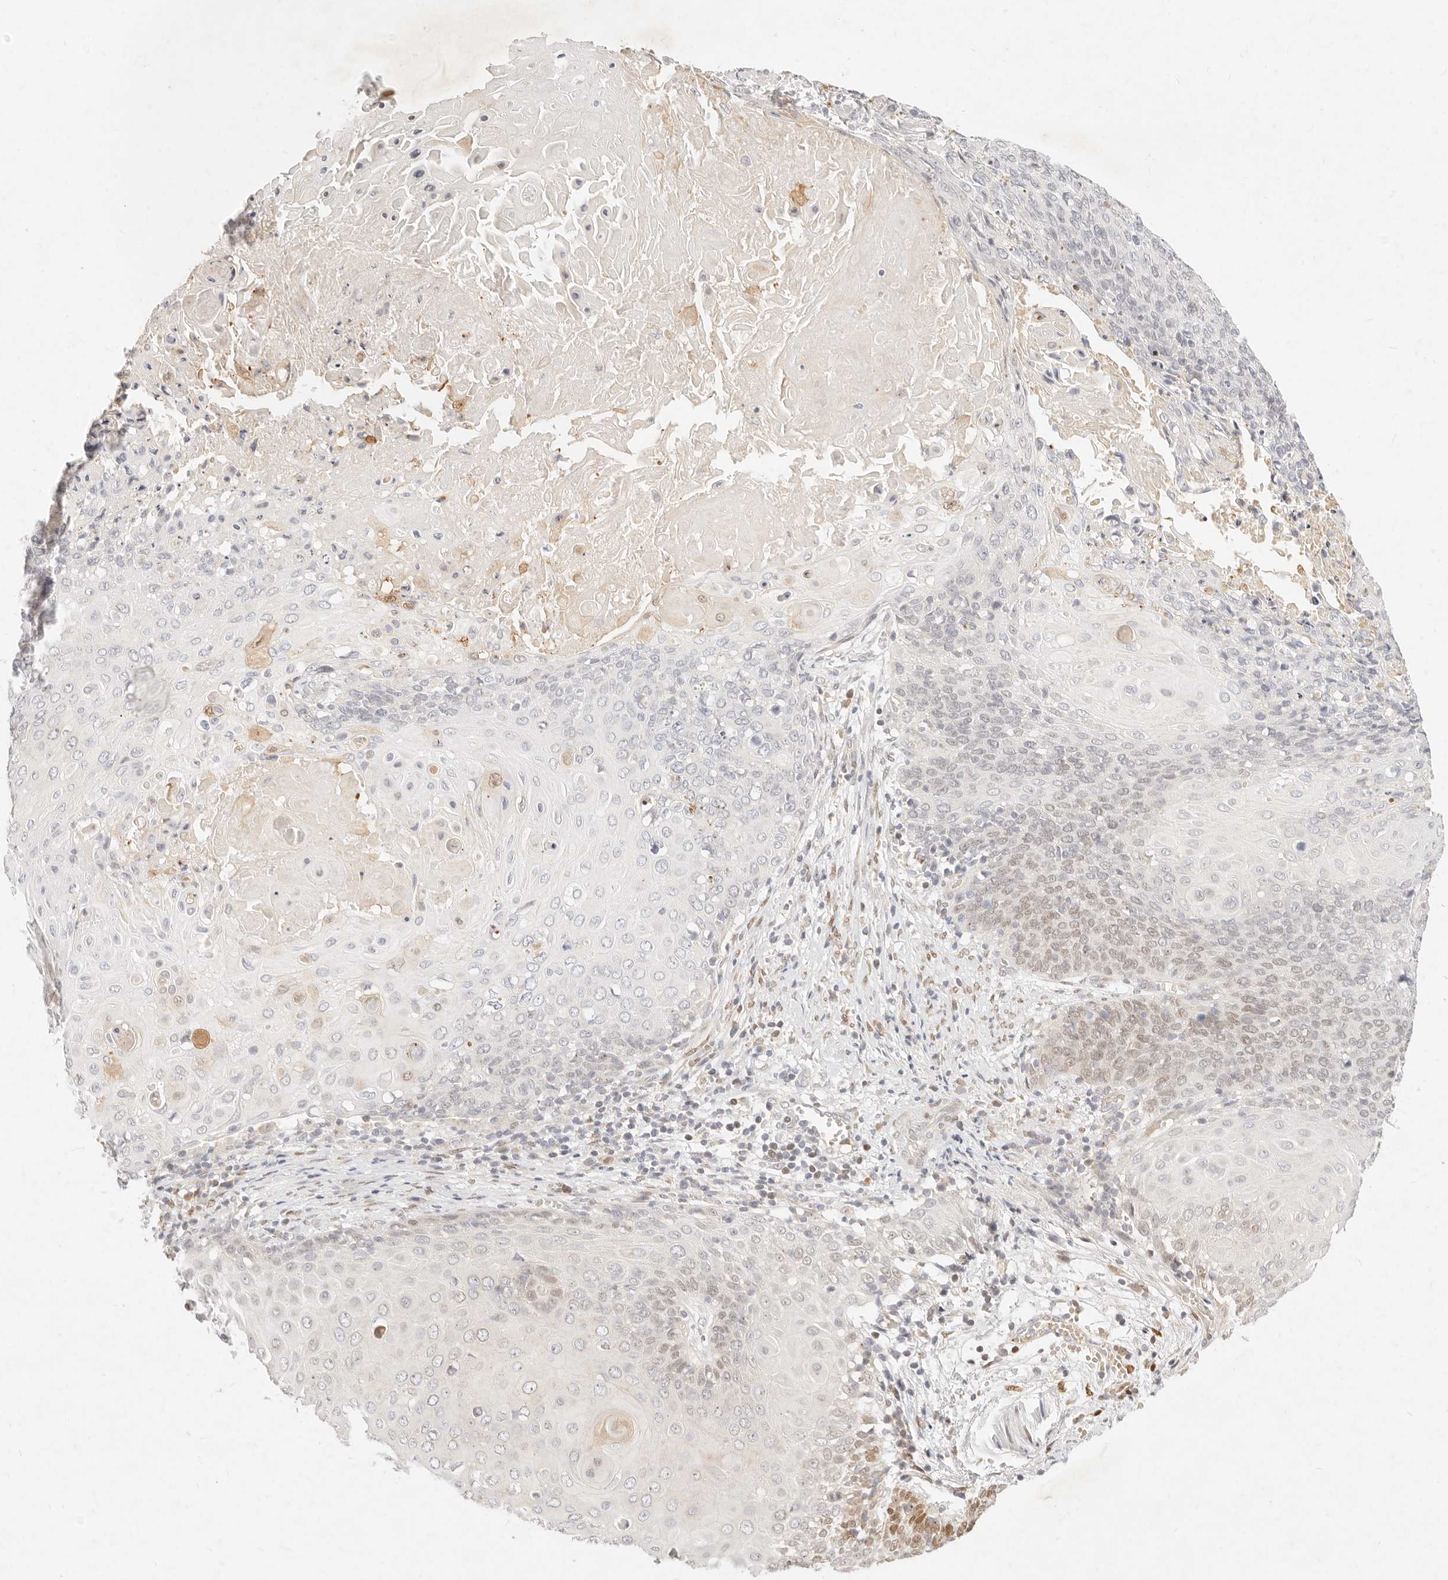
{"staining": {"intensity": "weak", "quantity": "<25%", "location": "nuclear"}, "tissue": "cervical cancer", "cell_type": "Tumor cells", "image_type": "cancer", "snomed": [{"axis": "morphology", "description": "Squamous cell carcinoma, NOS"}, {"axis": "topography", "description": "Cervix"}], "caption": "Immunohistochemical staining of human cervical cancer (squamous cell carcinoma) exhibits no significant expression in tumor cells.", "gene": "ASCL3", "patient": {"sex": "female", "age": 39}}